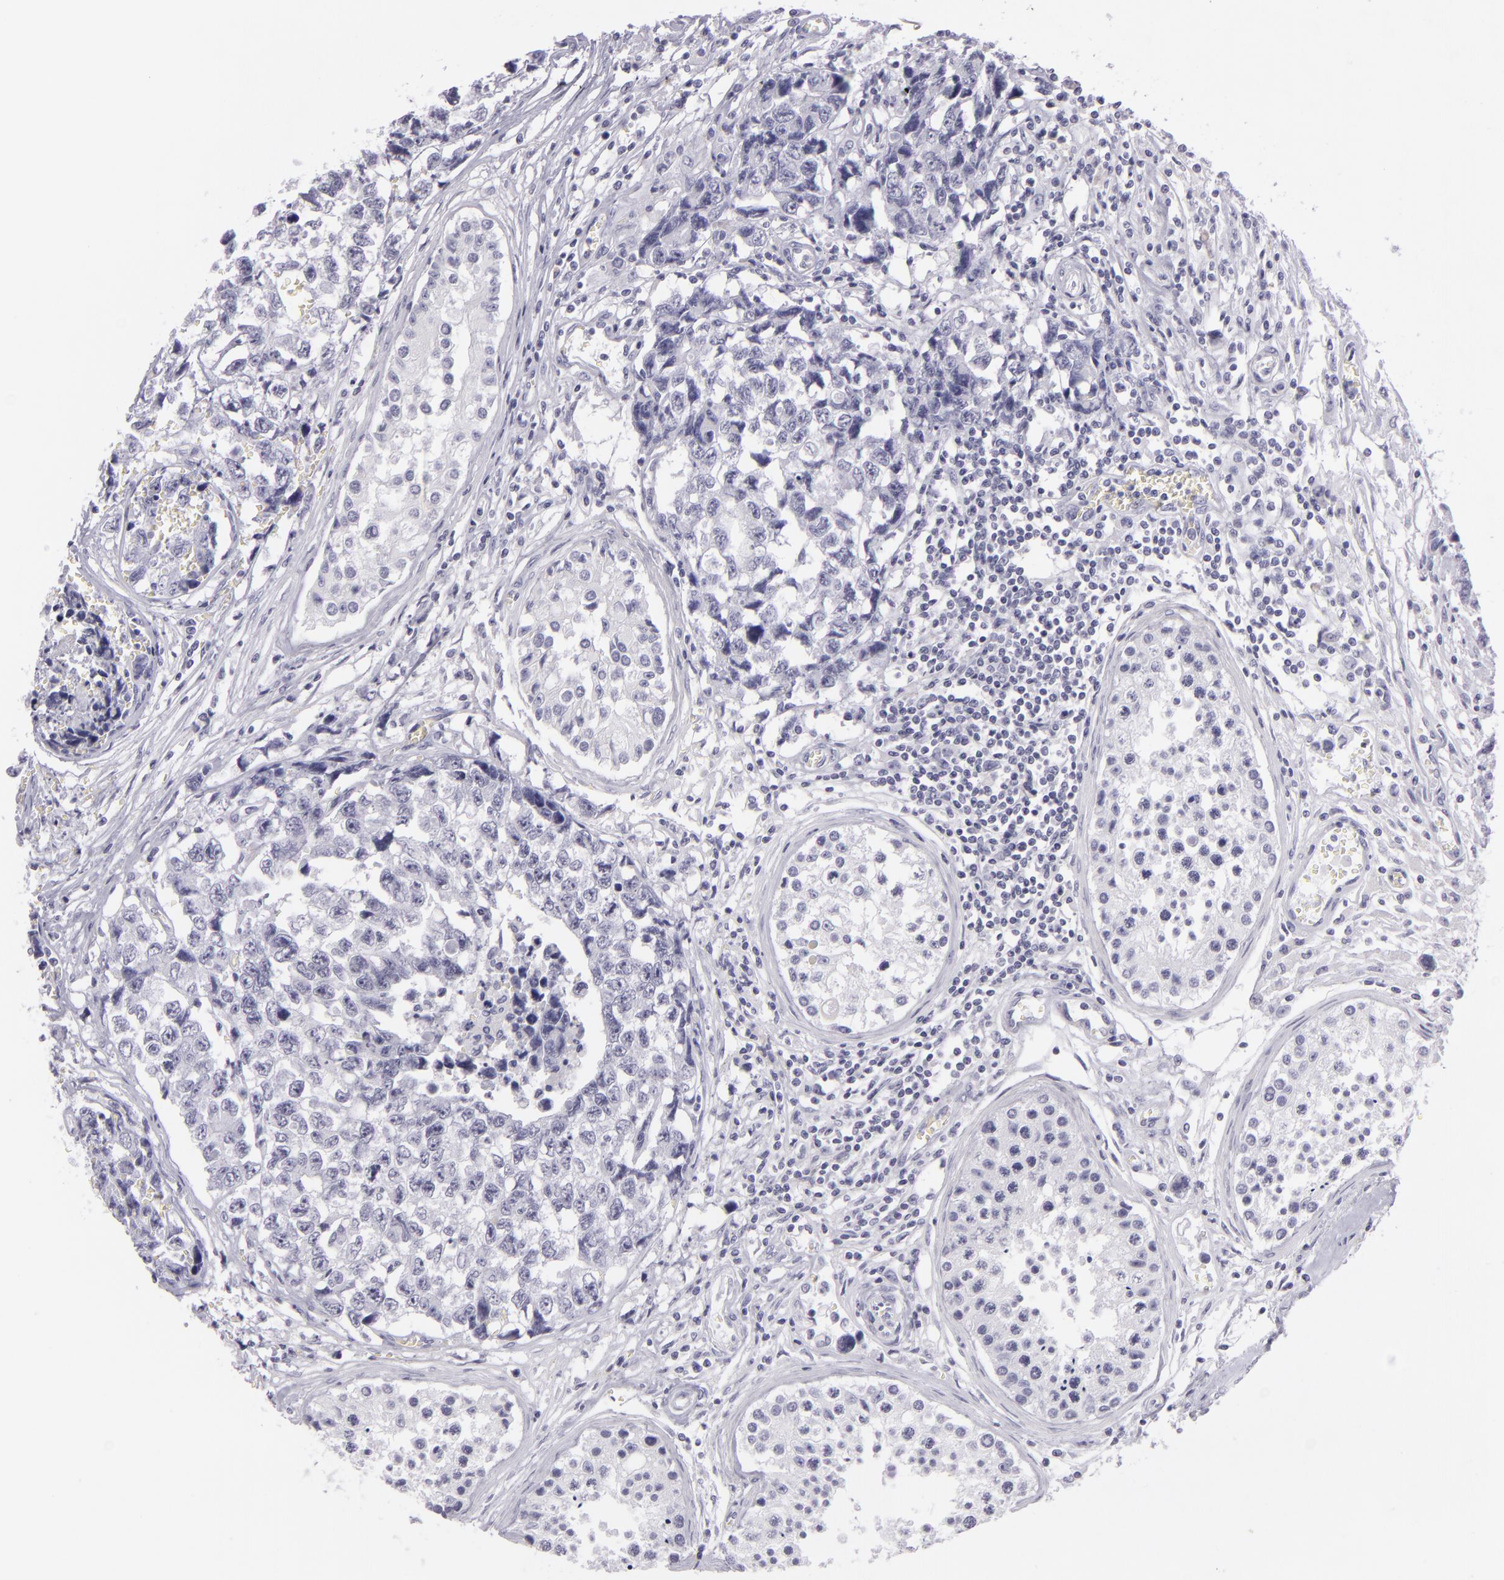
{"staining": {"intensity": "negative", "quantity": "none", "location": "none"}, "tissue": "testis cancer", "cell_type": "Tumor cells", "image_type": "cancer", "snomed": [{"axis": "morphology", "description": "Carcinoma, Embryonal, NOS"}, {"axis": "topography", "description": "Testis"}], "caption": "Image shows no protein positivity in tumor cells of testis cancer tissue.", "gene": "MCM3", "patient": {"sex": "male", "age": 31}}